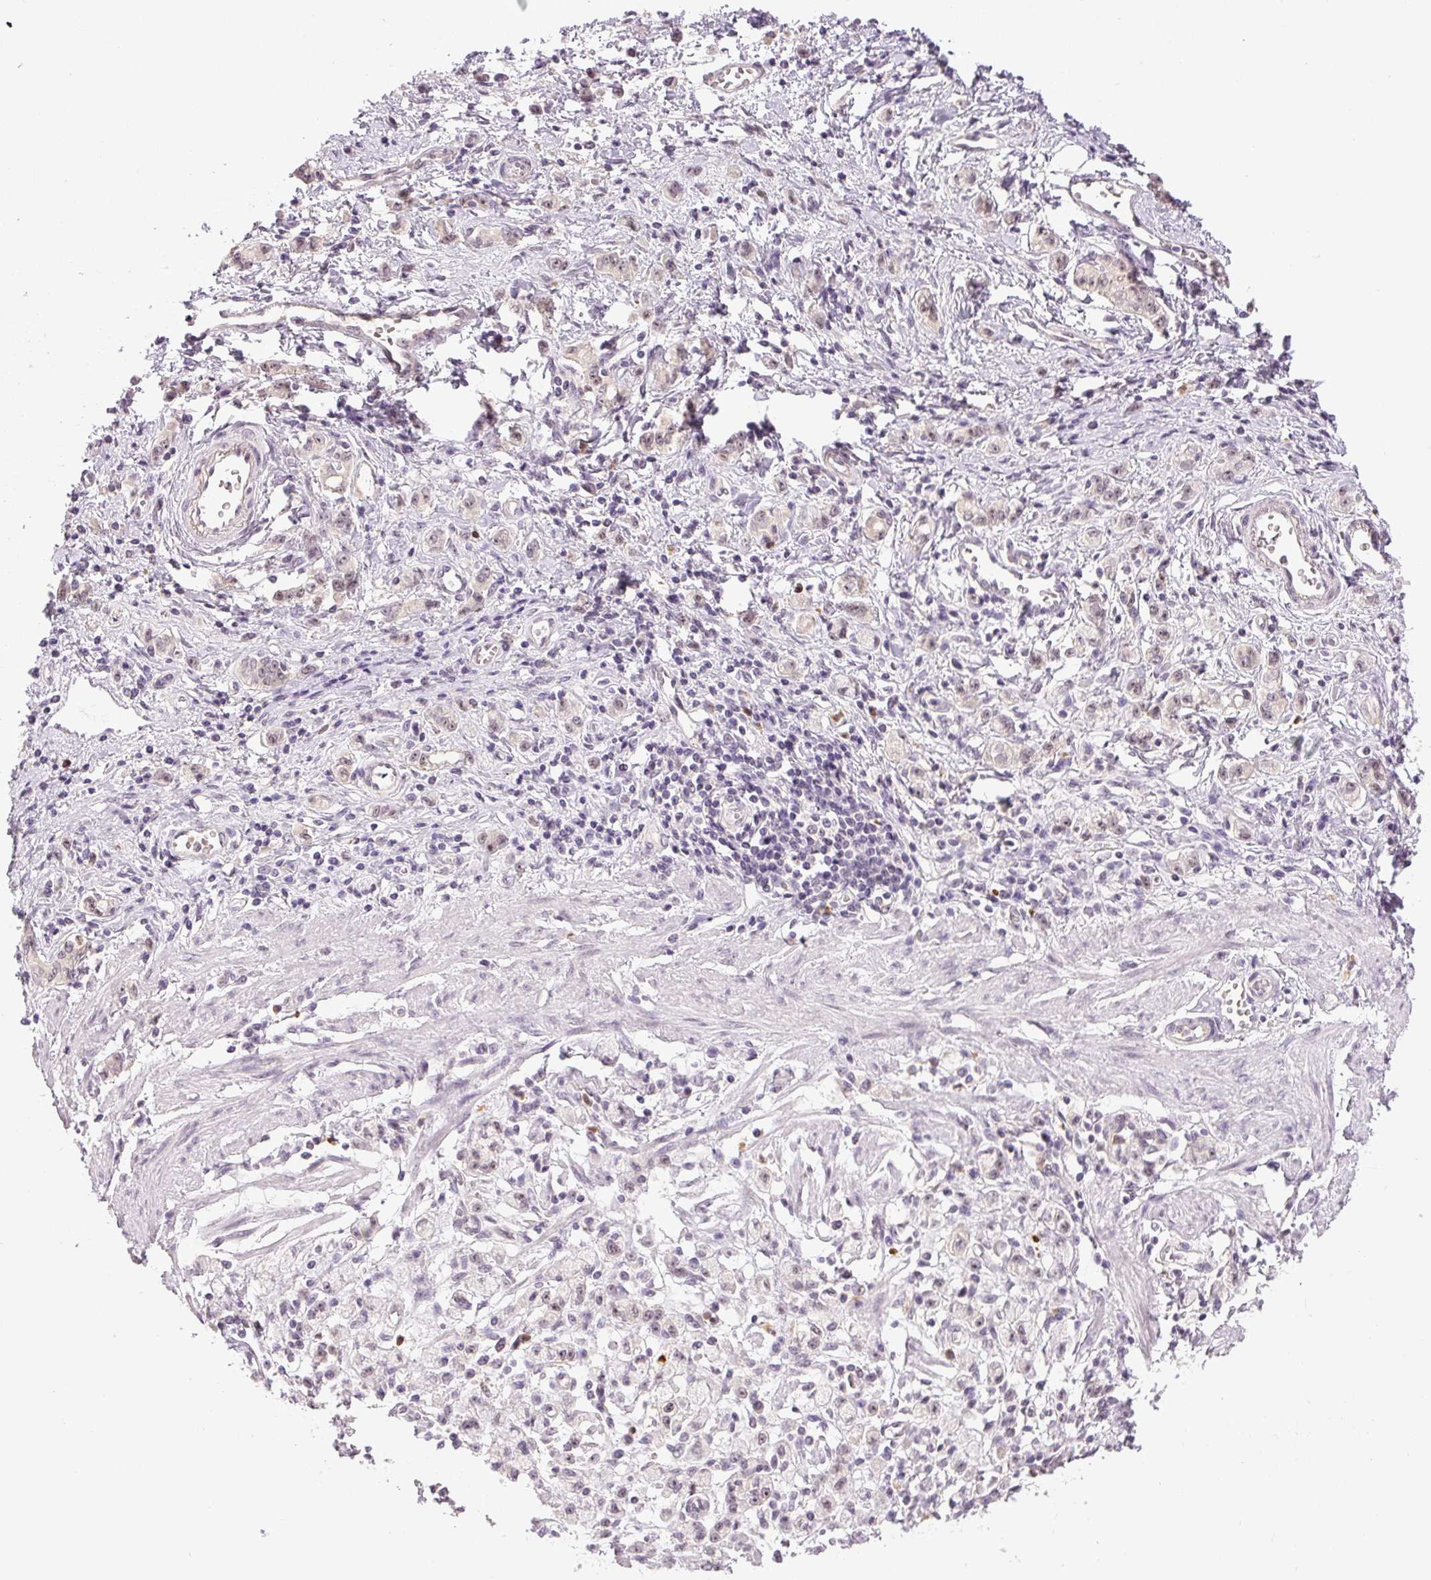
{"staining": {"intensity": "weak", "quantity": "25%-75%", "location": "nuclear"}, "tissue": "stomach cancer", "cell_type": "Tumor cells", "image_type": "cancer", "snomed": [{"axis": "morphology", "description": "Adenocarcinoma, NOS"}, {"axis": "topography", "description": "Stomach"}], "caption": "Immunohistochemistry (IHC) (DAB (3,3'-diaminobenzidine)) staining of stomach cancer (adenocarcinoma) displays weak nuclear protein staining in approximately 25%-75% of tumor cells.", "gene": "SGF29", "patient": {"sex": "male", "age": 77}}